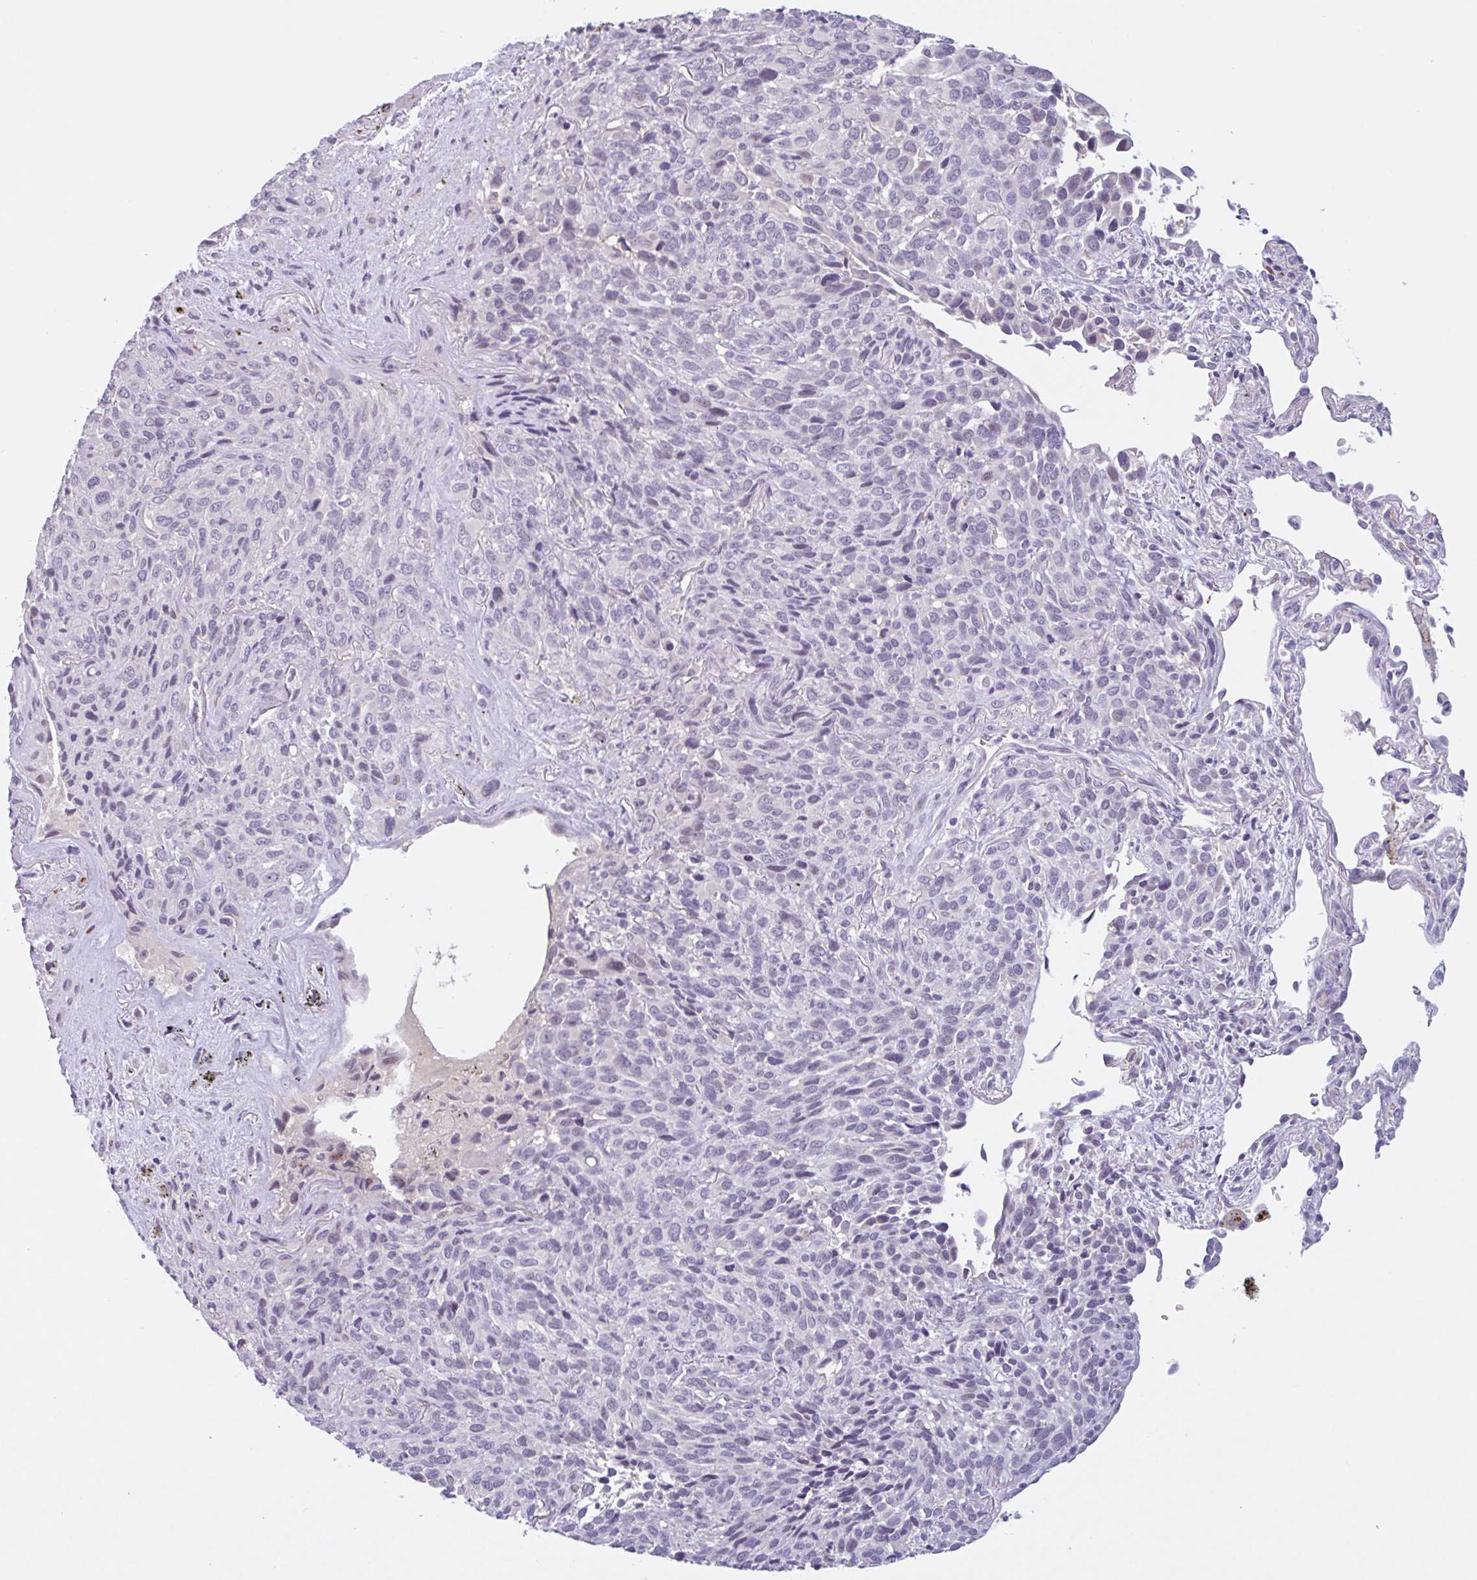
{"staining": {"intensity": "negative", "quantity": "none", "location": "none"}, "tissue": "melanoma", "cell_type": "Tumor cells", "image_type": "cancer", "snomed": [{"axis": "morphology", "description": "Malignant melanoma, Metastatic site"}, {"axis": "topography", "description": "Lung"}], "caption": "Micrograph shows no protein expression in tumor cells of melanoma tissue. The staining was performed using DAB (3,3'-diaminobenzidine) to visualize the protein expression in brown, while the nuclei were stained in blue with hematoxylin (Magnification: 20x).", "gene": "RHAG", "patient": {"sex": "male", "age": 48}}